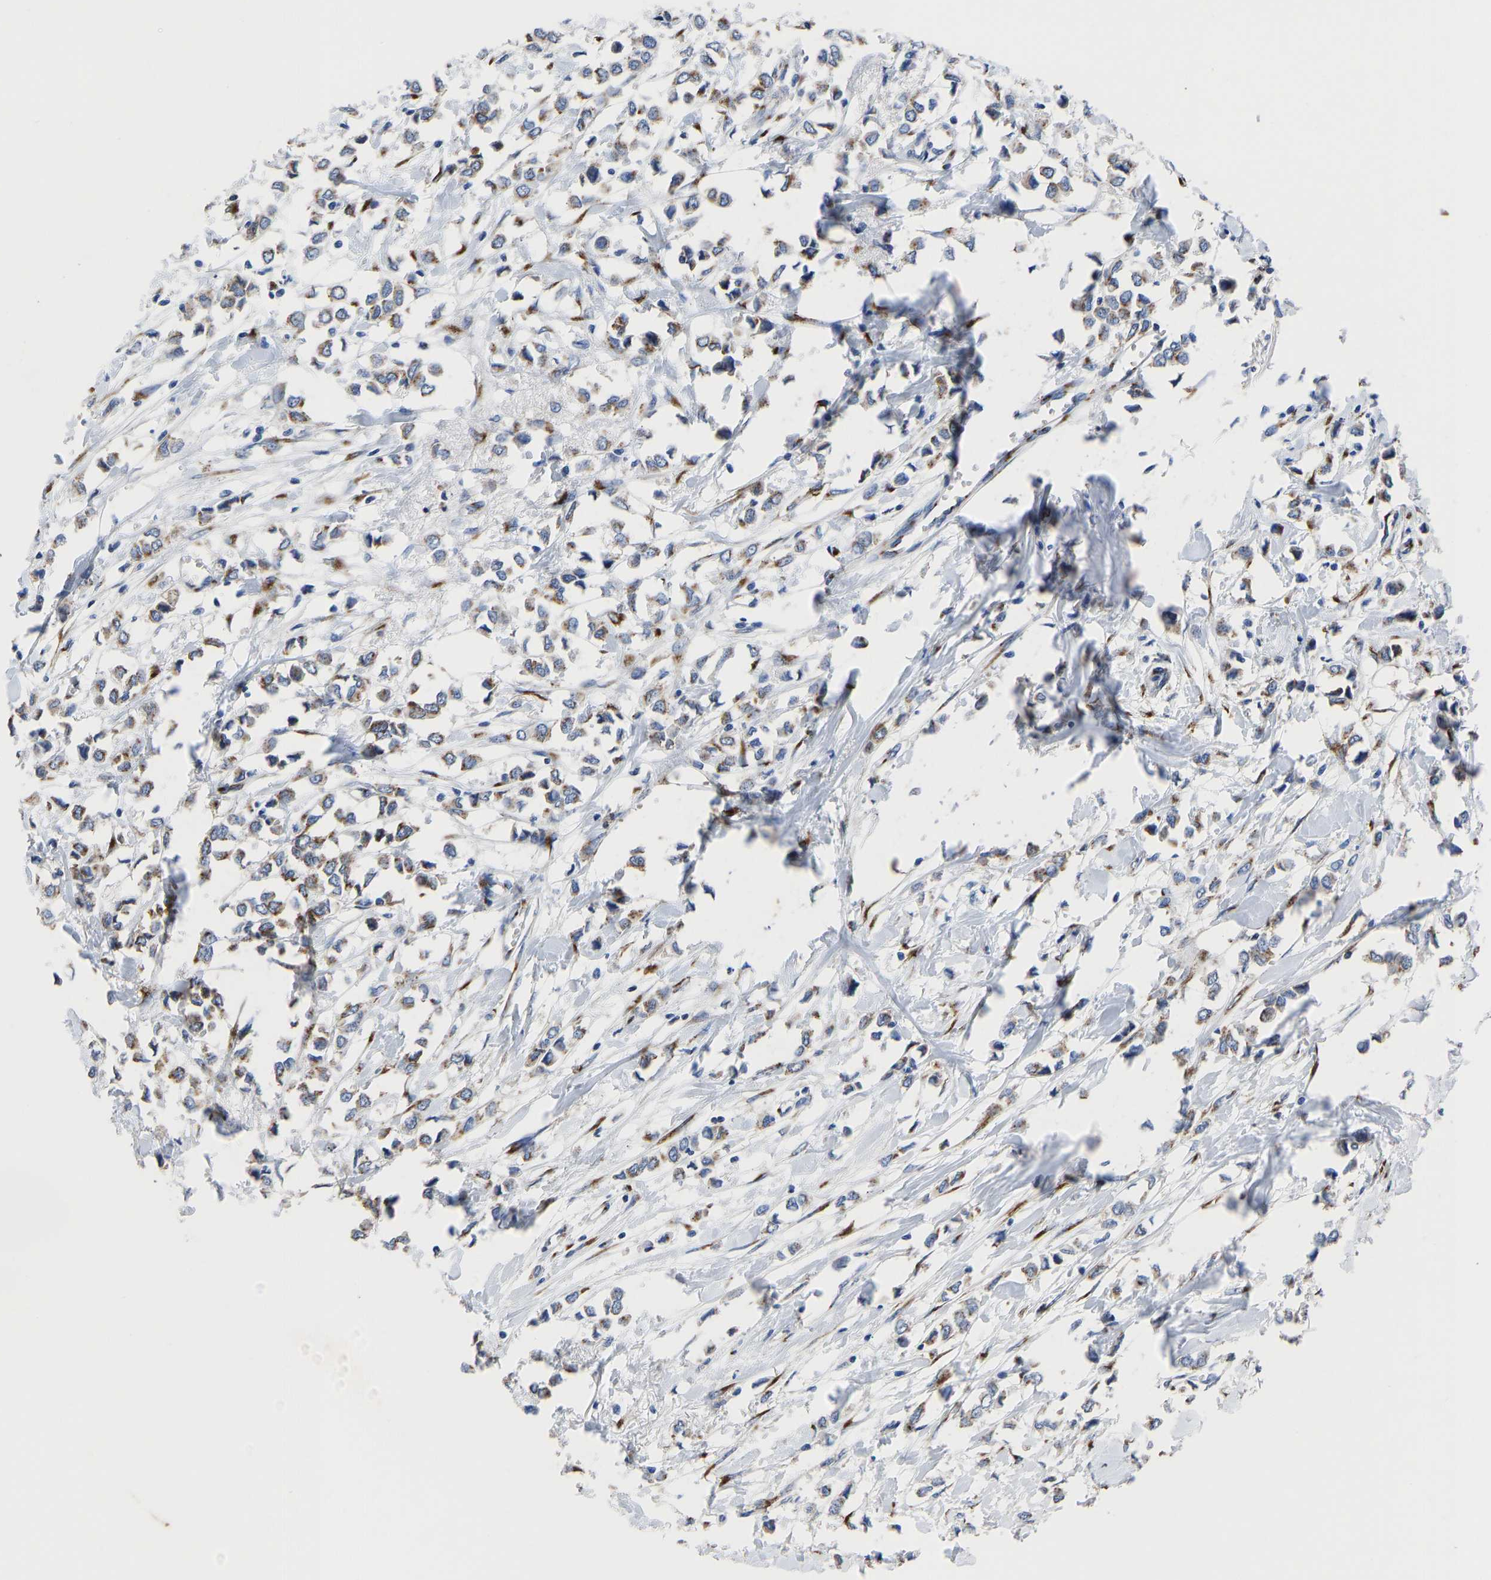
{"staining": {"intensity": "moderate", "quantity": ">75%", "location": "cytoplasmic/membranous"}, "tissue": "breast cancer", "cell_type": "Tumor cells", "image_type": "cancer", "snomed": [{"axis": "morphology", "description": "Lobular carcinoma"}, {"axis": "topography", "description": "Breast"}], "caption": "IHC micrograph of neoplastic tissue: breast lobular carcinoma stained using IHC reveals medium levels of moderate protein expression localized specifically in the cytoplasmic/membranous of tumor cells, appearing as a cytoplasmic/membranous brown color.", "gene": "TMEM87A", "patient": {"sex": "female", "age": 51}}